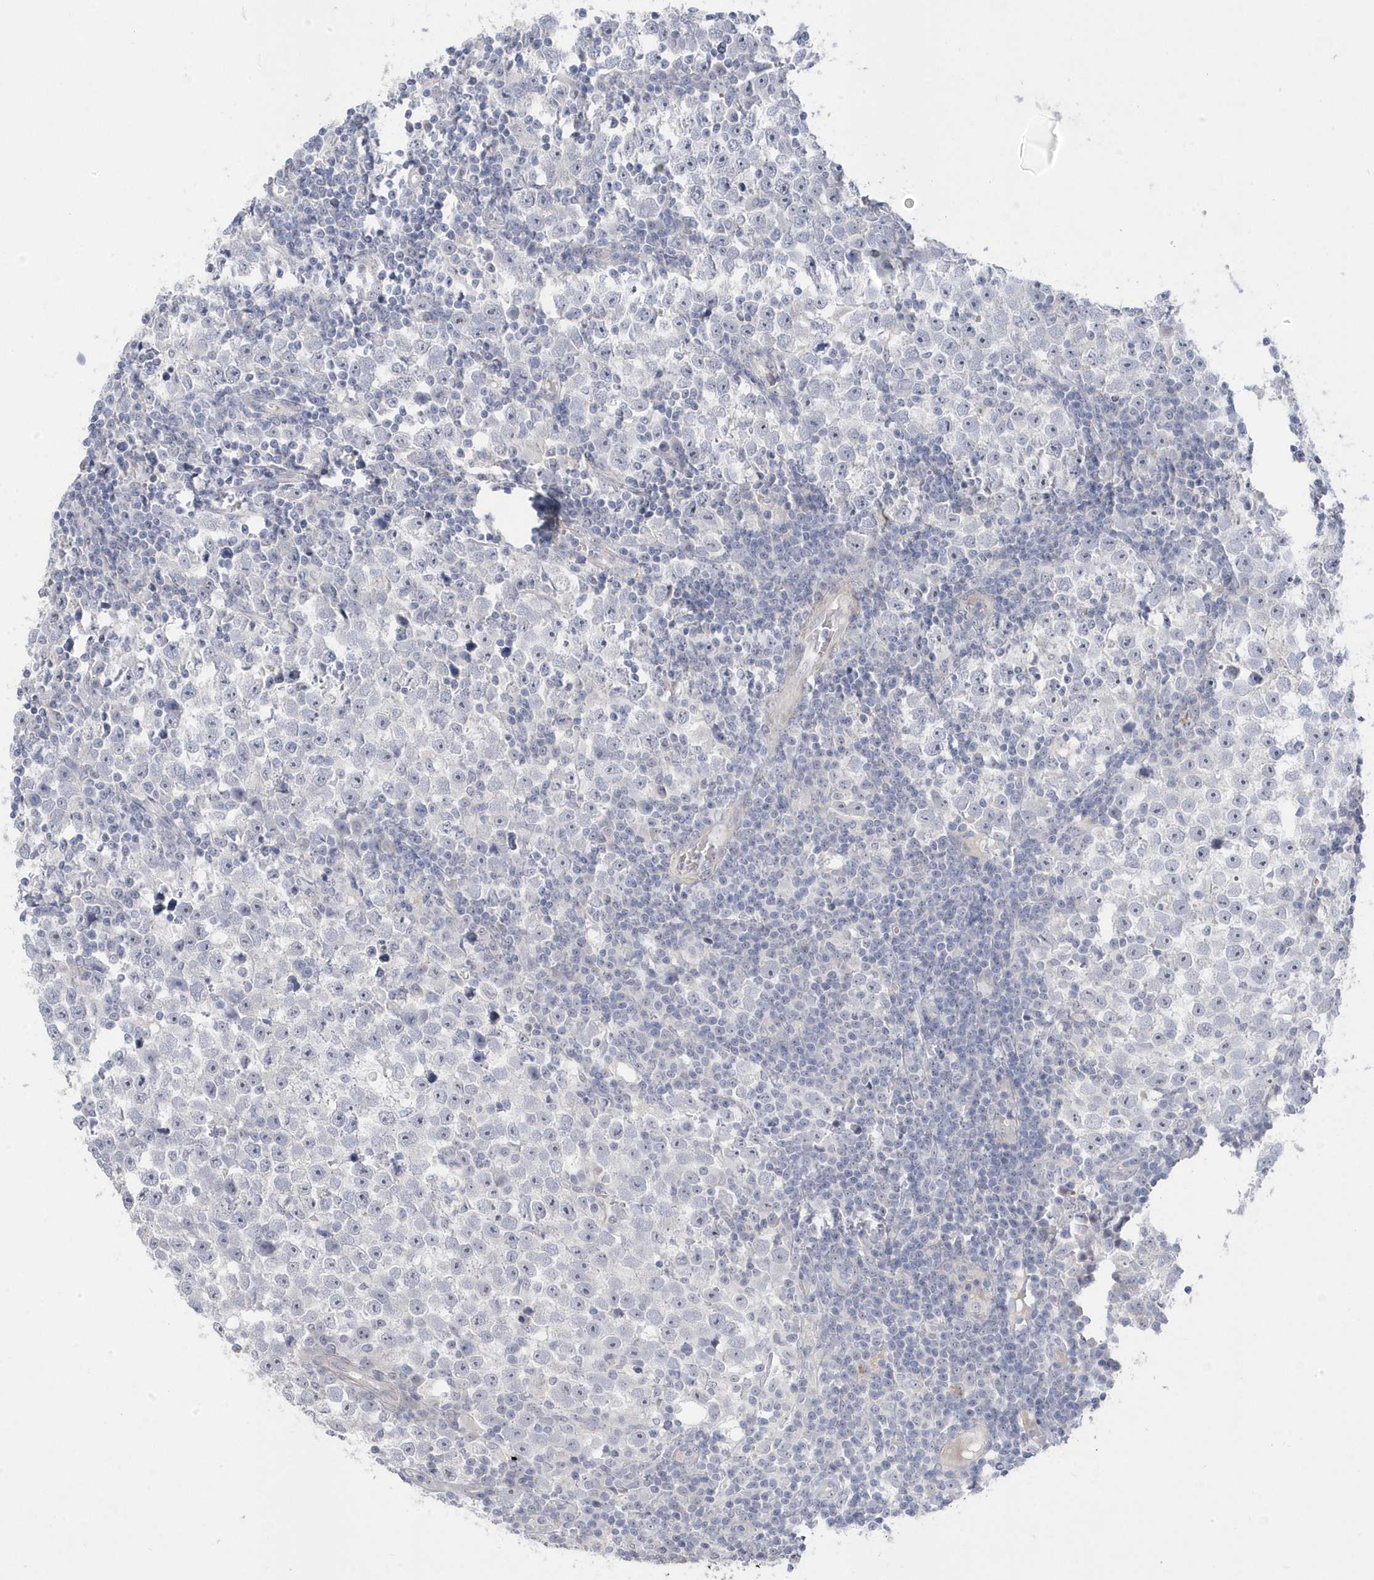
{"staining": {"intensity": "negative", "quantity": "none", "location": "none"}, "tissue": "testis cancer", "cell_type": "Tumor cells", "image_type": "cancer", "snomed": [{"axis": "morphology", "description": "Normal tissue, NOS"}, {"axis": "morphology", "description": "Seminoma, NOS"}, {"axis": "topography", "description": "Testis"}], "caption": "Protein analysis of testis seminoma shows no significant staining in tumor cells. (Stains: DAB (3,3'-diaminobenzidine) immunohistochemistry (IHC) with hematoxylin counter stain, Microscopy: brightfield microscopy at high magnification).", "gene": "GTPBP6", "patient": {"sex": "male", "age": 43}}